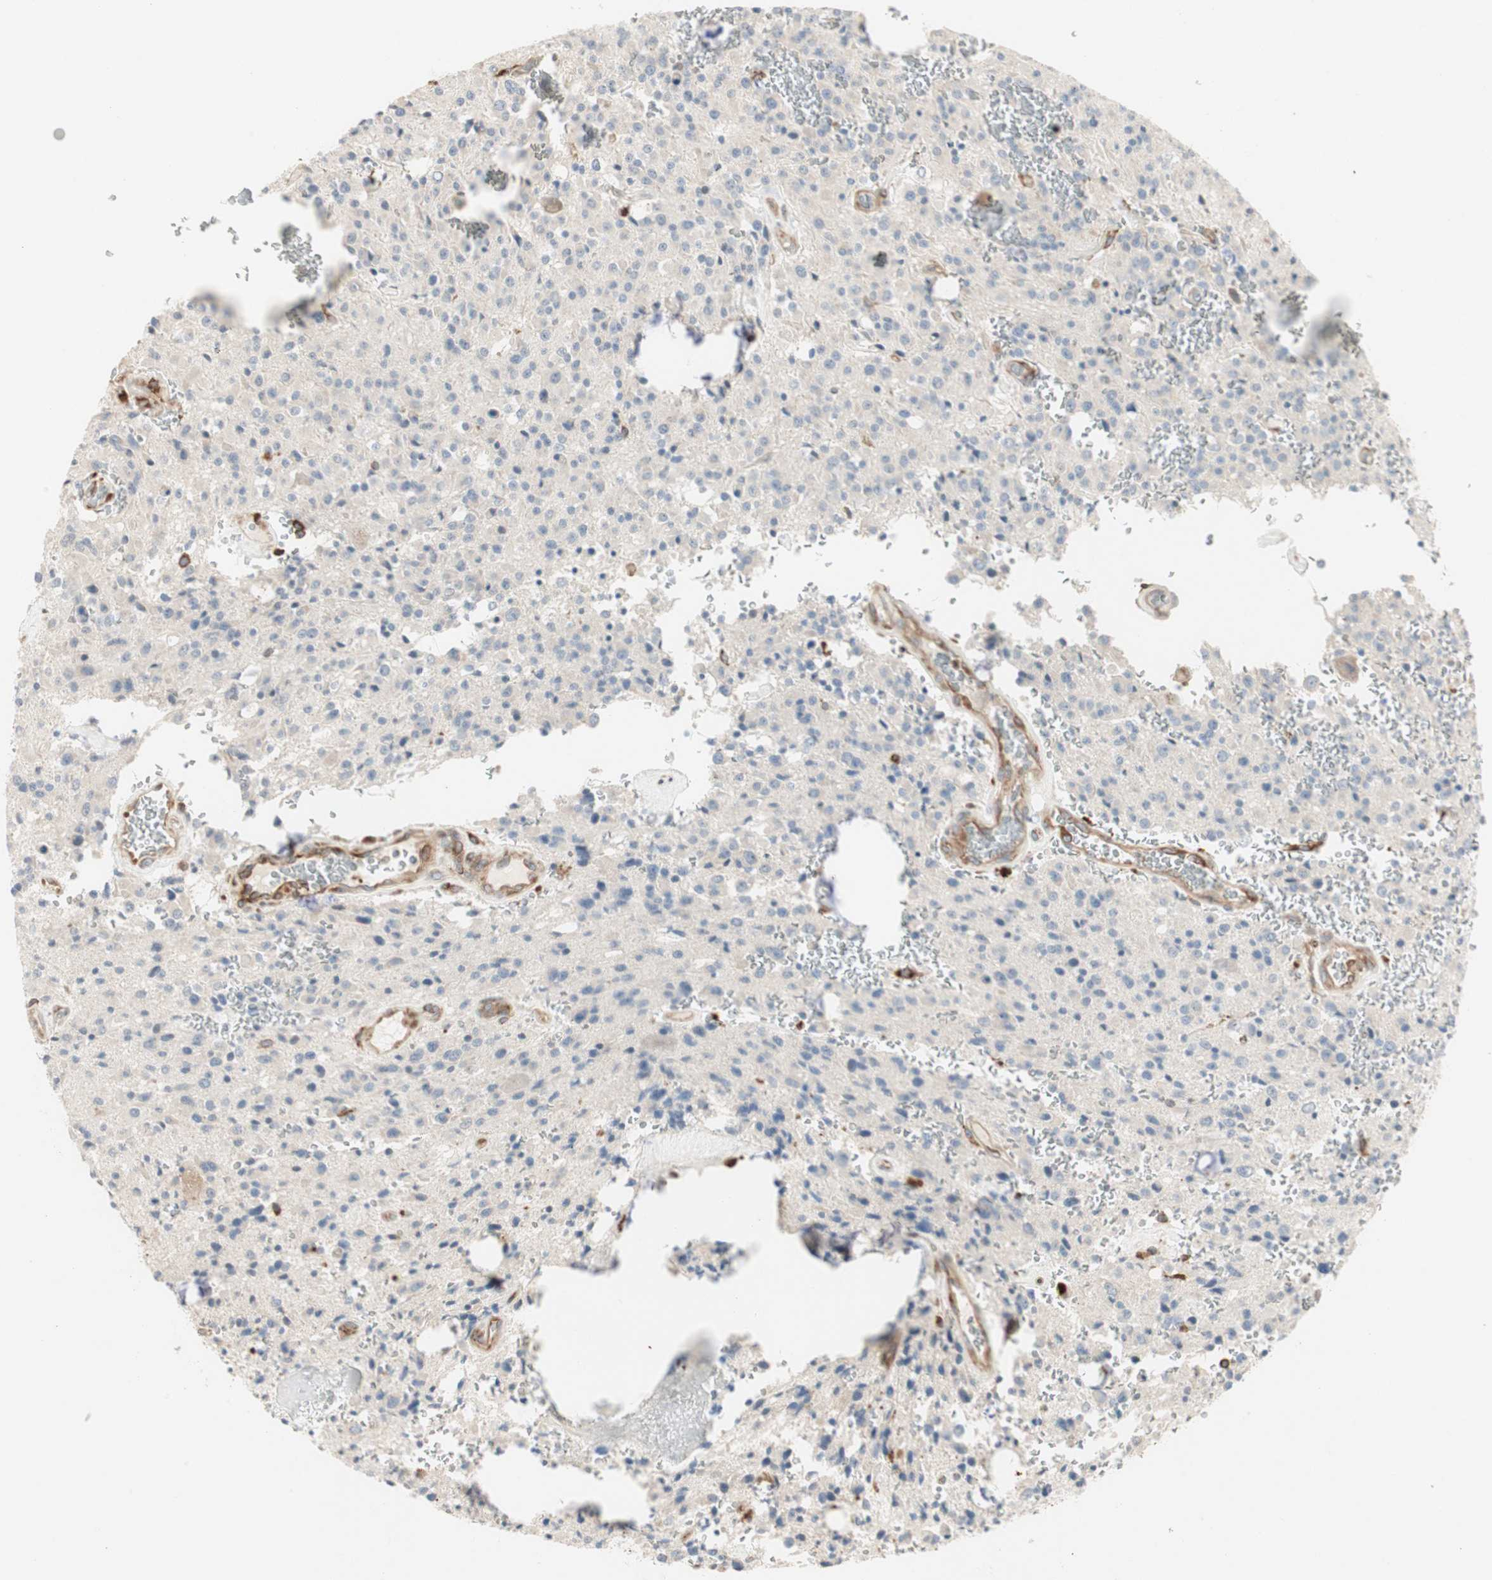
{"staining": {"intensity": "negative", "quantity": "none", "location": "none"}, "tissue": "glioma", "cell_type": "Tumor cells", "image_type": "cancer", "snomed": [{"axis": "morphology", "description": "Glioma, malignant, Low grade"}, {"axis": "topography", "description": "Brain"}], "caption": "Immunohistochemistry image of neoplastic tissue: glioma stained with DAB (3,3'-diaminobenzidine) reveals no significant protein positivity in tumor cells. Brightfield microscopy of IHC stained with DAB (3,3'-diaminobenzidine) (brown) and hematoxylin (blue), captured at high magnification.", "gene": "H6PD", "patient": {"sex": "male", "age": 58}}